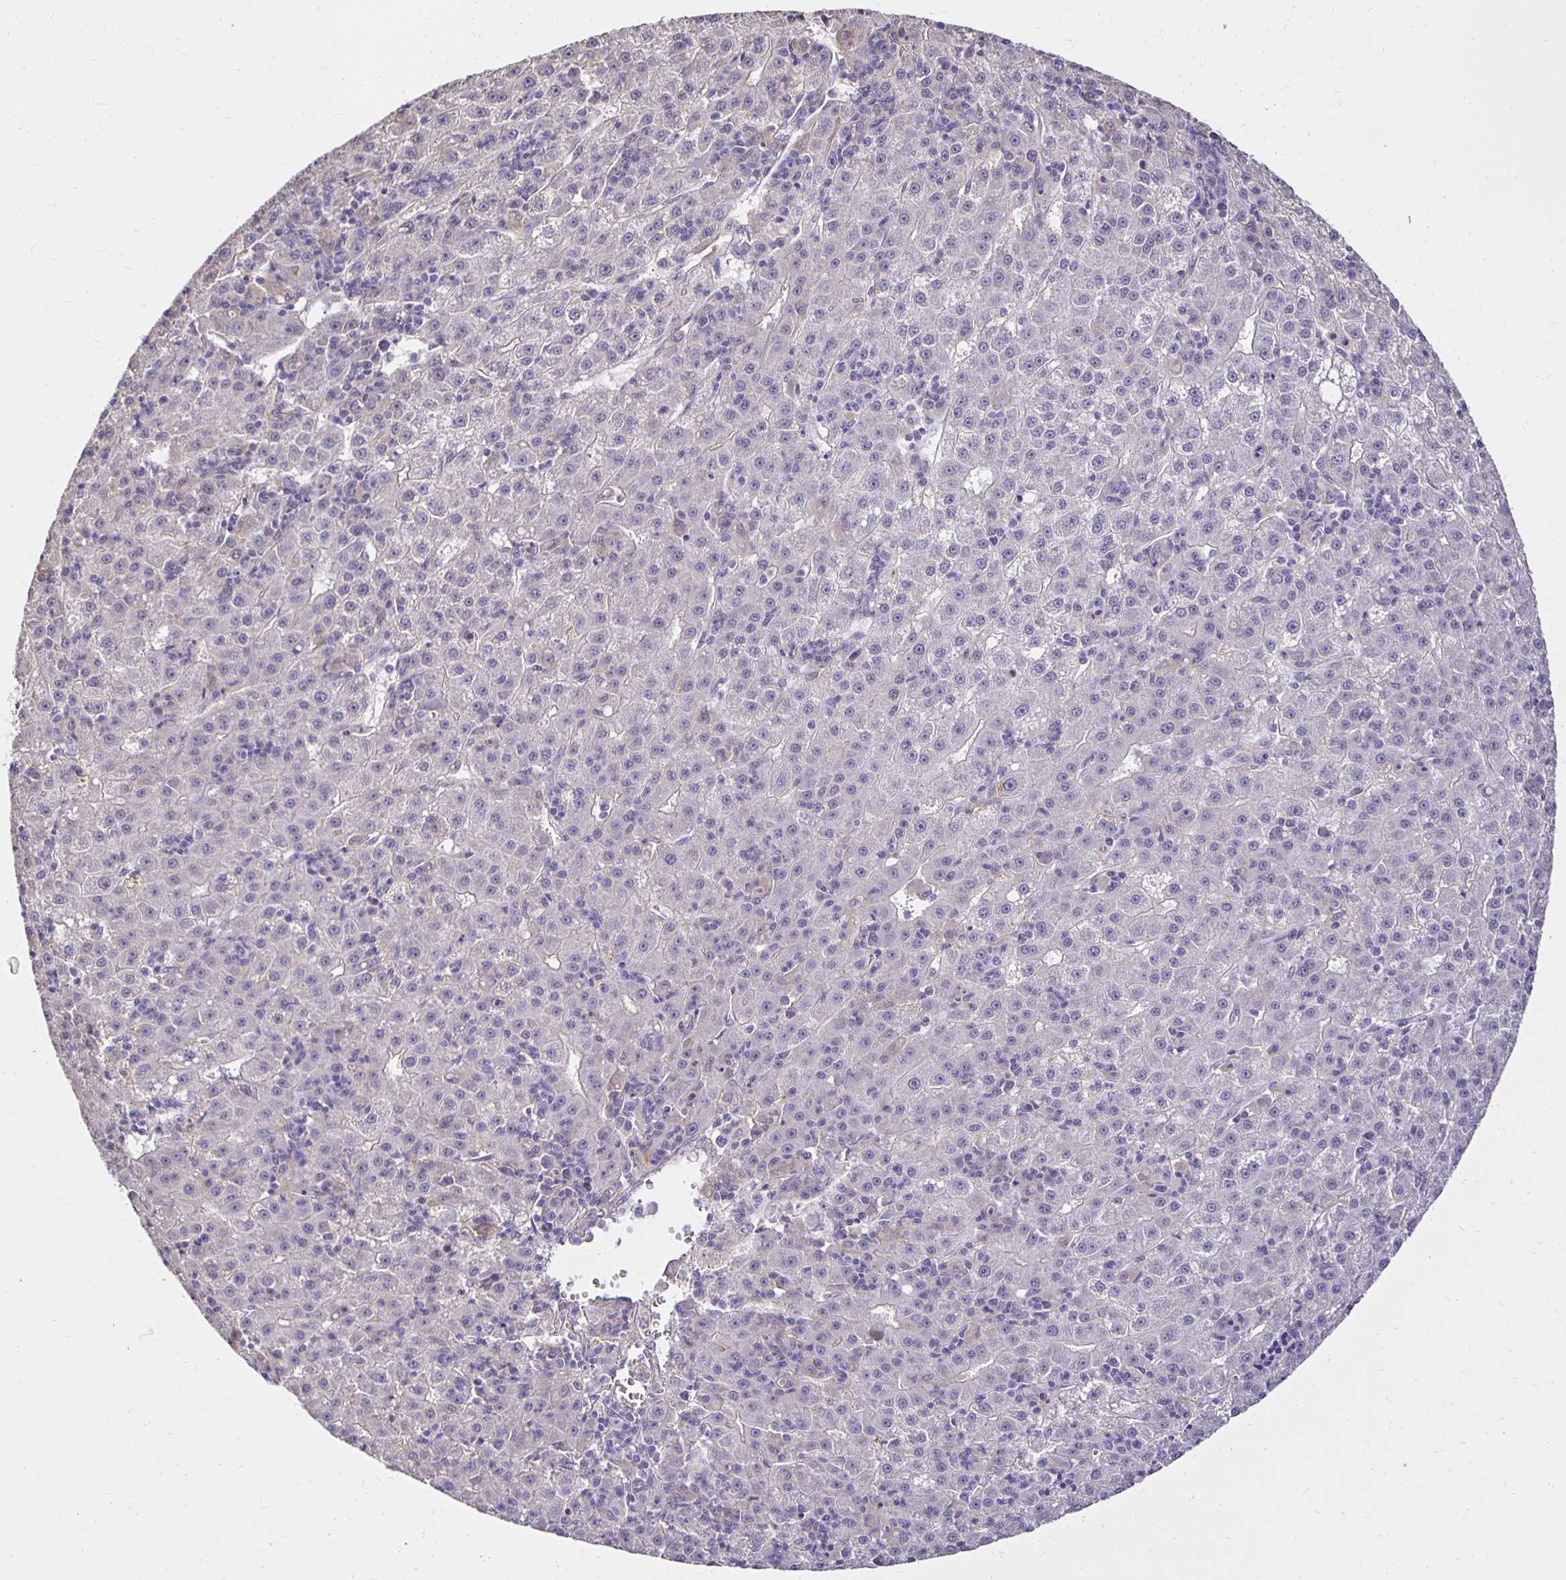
{"staining": {"intensity": "negative", "quantity": "none", "location": "none"}, "tissue": "liver cancer", "cell_type": "Tumor cells", "image_type": "cancer", "snomed": [{"axis": "morphology", "description": "Carcinoma, Hepatocellular, NOS"}, {"axis": "topography", "description": "Liver"}], "caption": "Protein analysis of liver cancer (hepatocellular carcinoma) reveals no significant positivity in tumor cells.", "gene": "PNPLA3", "patient": {"sex": "male", "age": 76}}